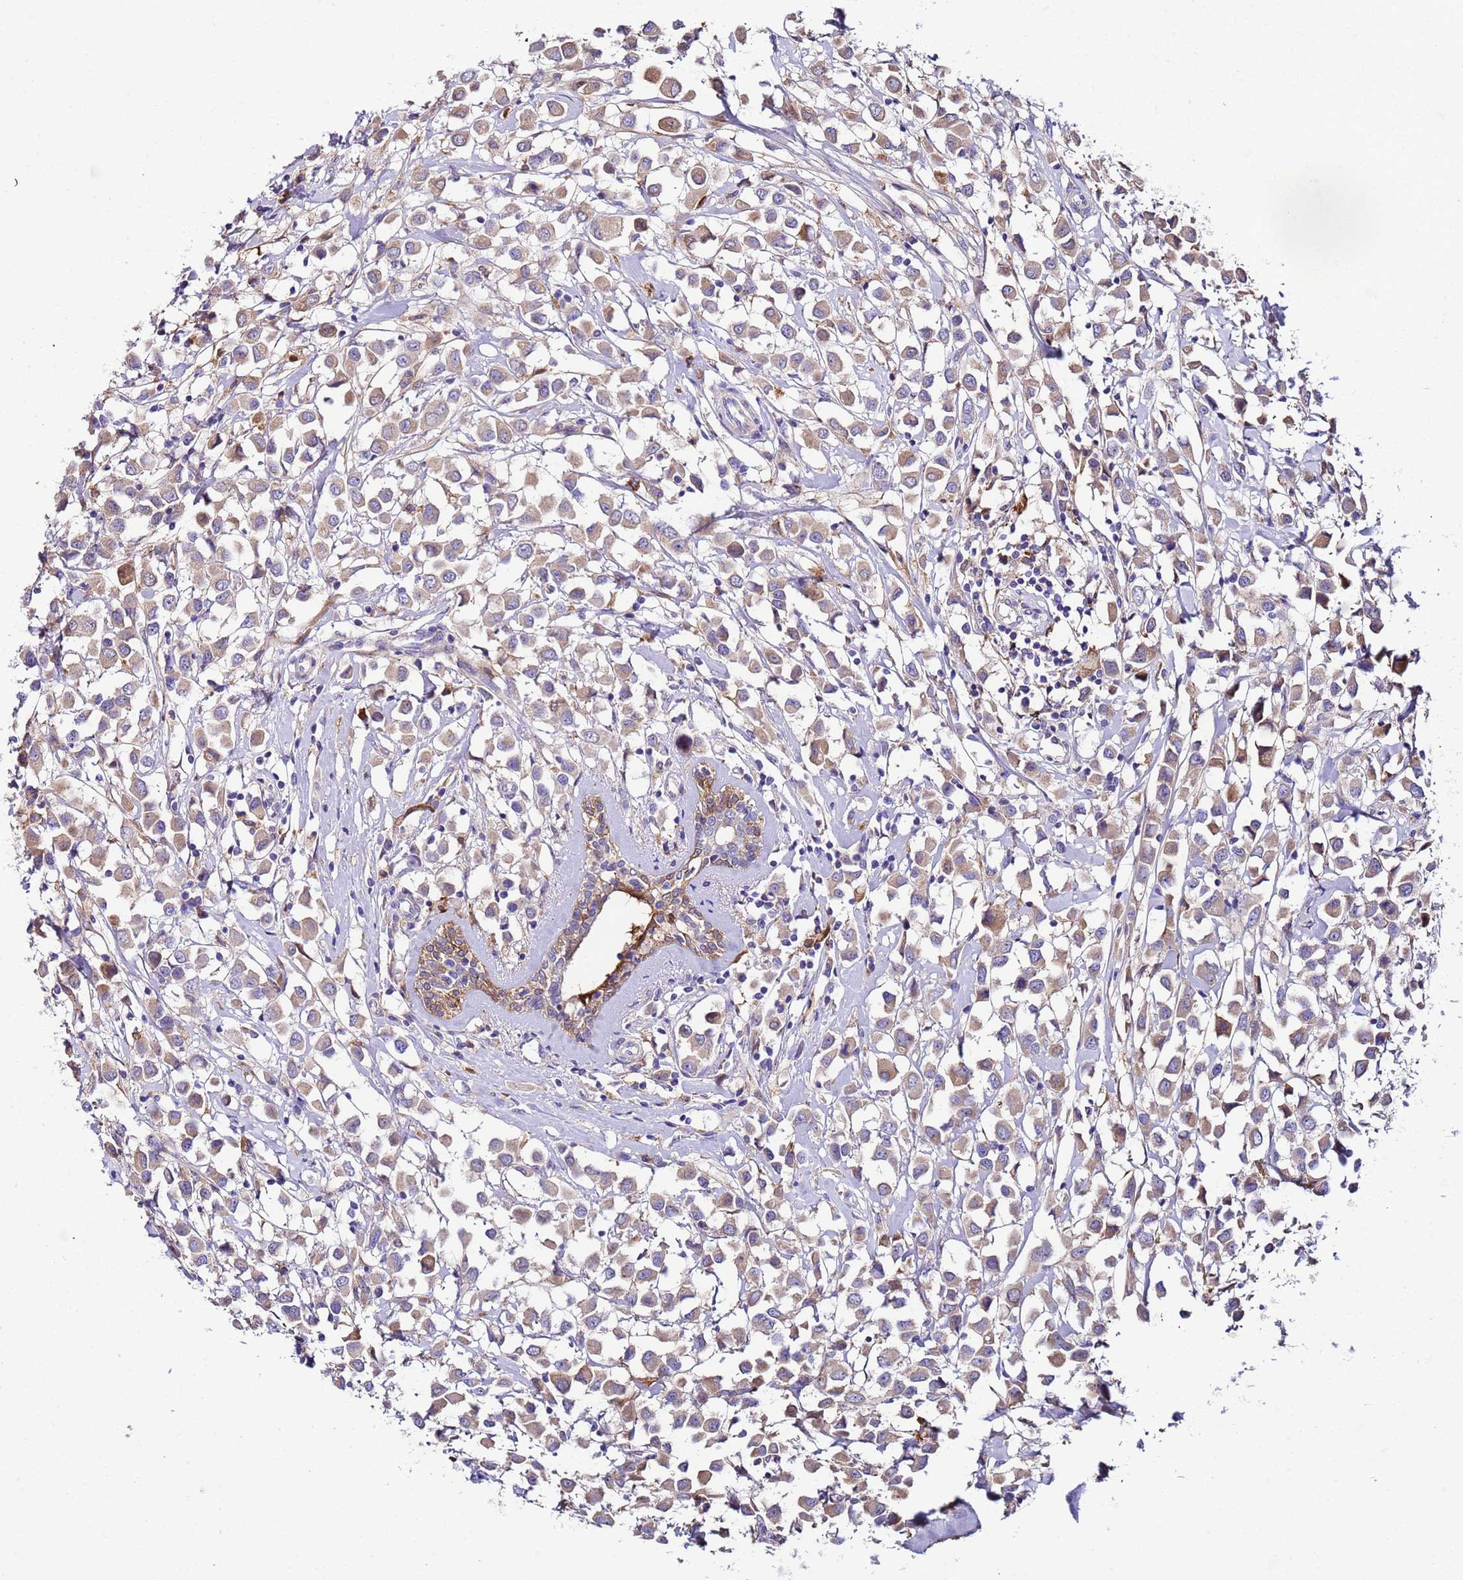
{"staining": {"intensity": "moderate", "quantity": ">75%", "location": "cytoplasmic/membranous"}, "tissue": "breast cancer", "cell_type": "Tumor cells", "image_type": "cancer", "snomed": [{"axis": "morphology", "description": "Duct carcinoma"}, {"axis": "topography", "description": "Breast"}], "caption": "Intraductal carcinoma (breast) tissue shows moderate cytoplasmic/membranous positivity in about >75% of tumor cells, visualized by immunohistochemistry.", "gene": "PAQR7", "patient": {"sex": "female", "age": 61}}